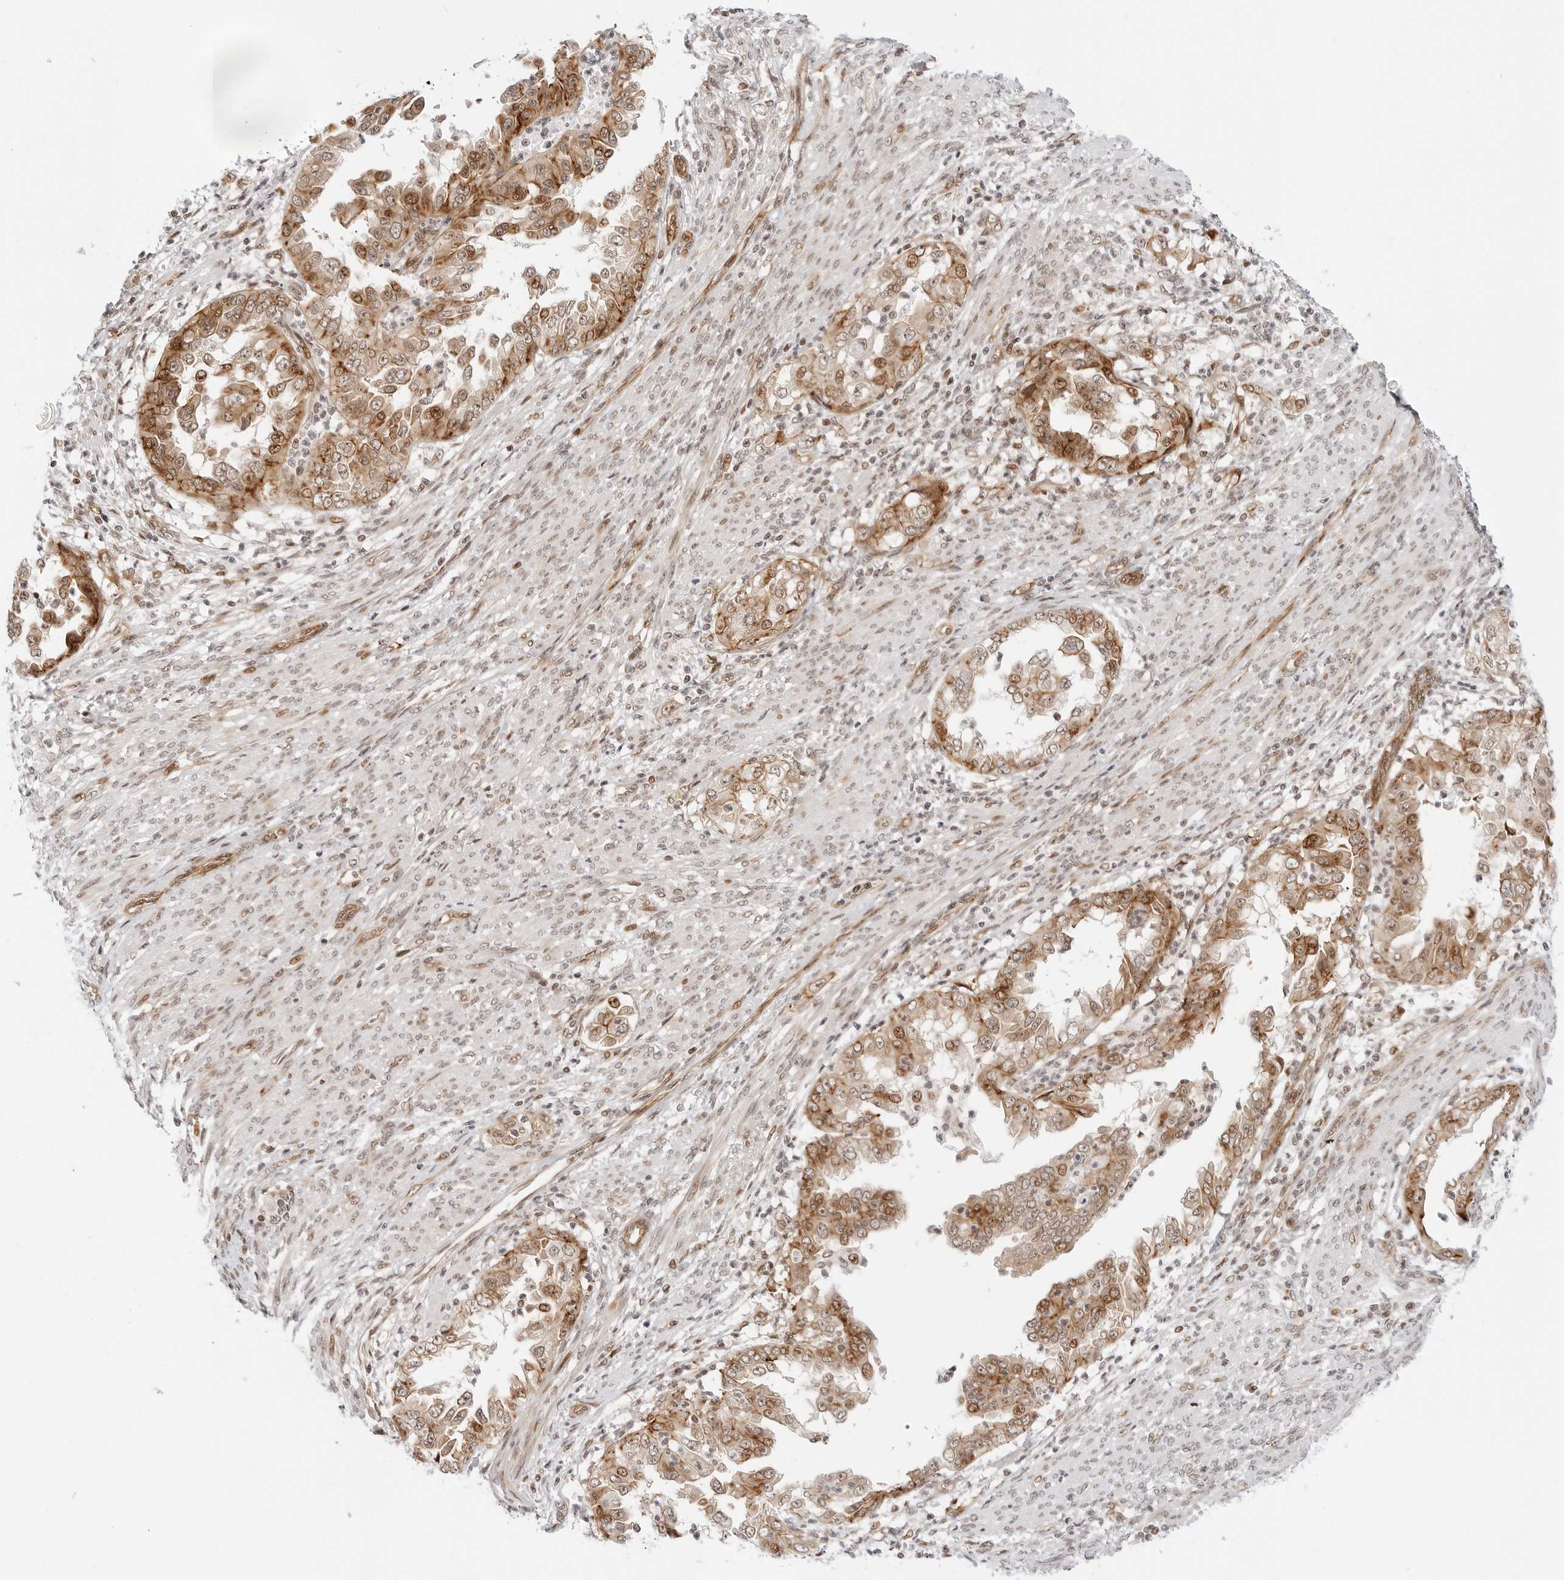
{"staining": {"intensity": "moderate", "quantity": ">75%", "location": "cytoplasmic/membranous,nuclear"}, "tissue": "endometrial cancer", "cell_type": "Tumor cells", "image_type": "cancer", "snomed": [{"axis": "morphology", "description": "Adenocarcinoma, NOS"}, {"axis": "topography", "description": "Endometrium"}], "caption": "There is medium levels of moderate cytoplasmic/membranous and nuclear expression in tumor cells of adenocarcinoma (endometrial), as demonstrated by immunohistochemical staining (brown color).", "gene": "ZNF613", "patient": {"sex": "female", "age": 85}}